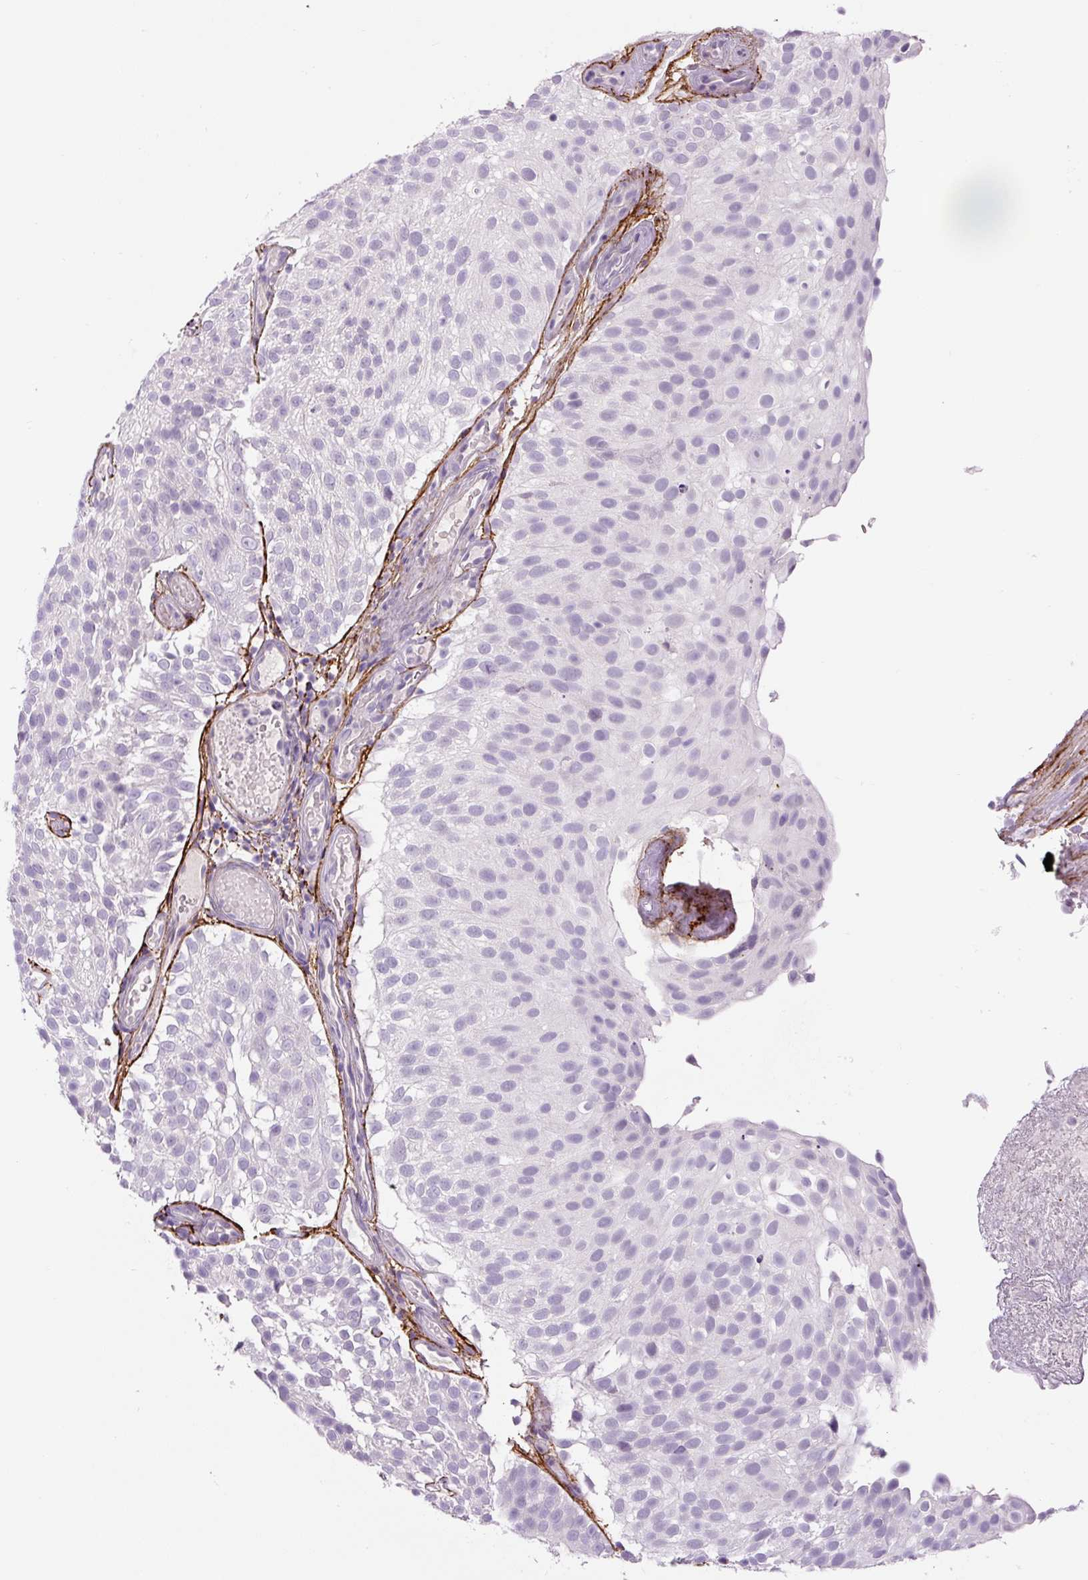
{"staining": {"intensity": "negative", "quantity": "none", "location": "none"}, "tissue": "urothelial cancer", "cell_type": "Tumor cells", "image_type": "cancer", "snomed": [{"axis": "morphology", "description": "Urothelial carcinoma, Low grade"}, {"axis": "topography", "description": "Urinary bladder"}], "caption": "Immunohistochemistry (IHC) image of urothelial cancer stained for a protein (brown), which reveals no expression in tumor cells.", "gene": "FBN1", "patient": {"sex": "male", "age": 78}}